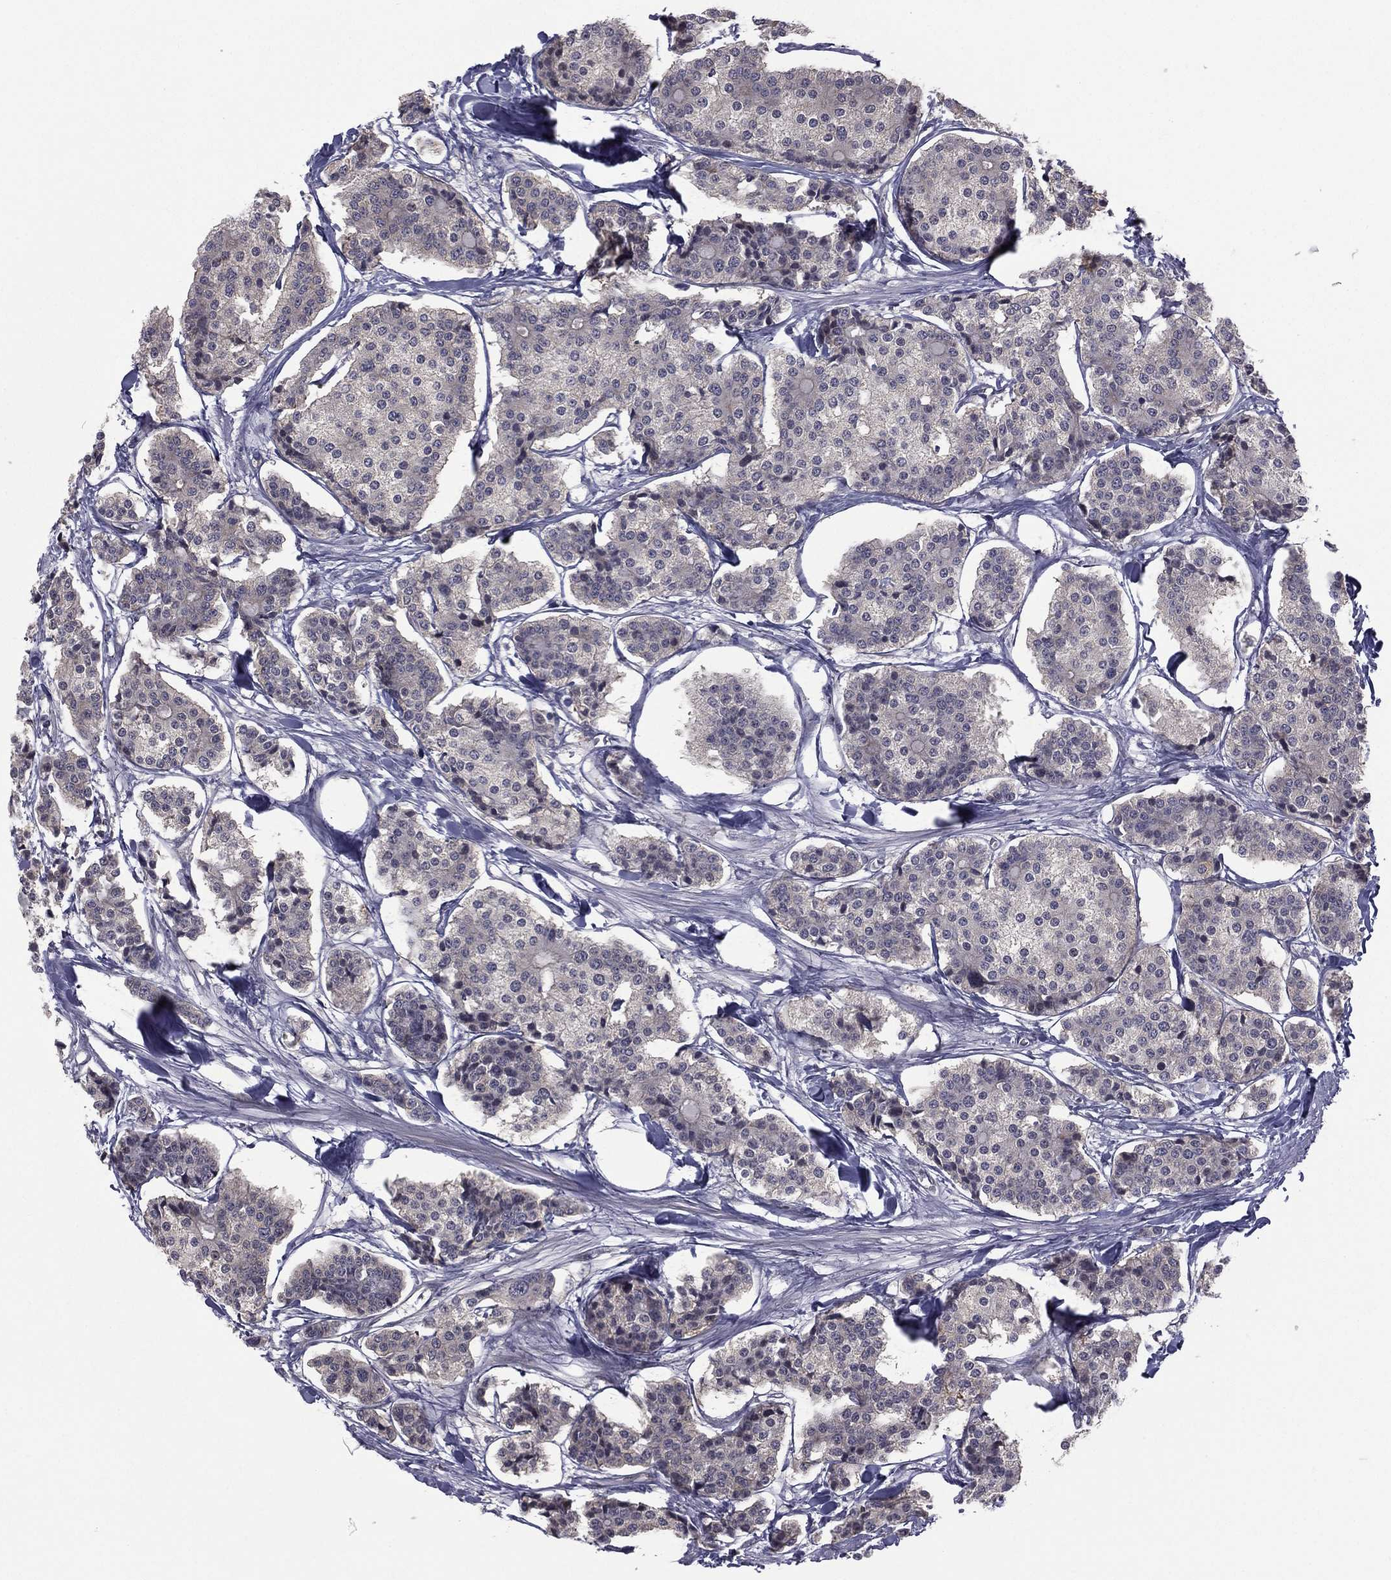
{"staining": {"intensity": "negative", "quantity": "none", "location": "none"}, "tissue": "carcinoid", "cell_type": "Tumor cells", "image_type": "cancer", "snomed": [{"axis": "morphology", "description": "Carcinoid, malignant, NOS"}, {"axis": "topography", "description": "Small intestine"}], "caption": "There is no significant expression in tumor cells of malignant carcinoid.", "gene": "ACTRT2", "patient": {"sex": "female", "age": 65}}